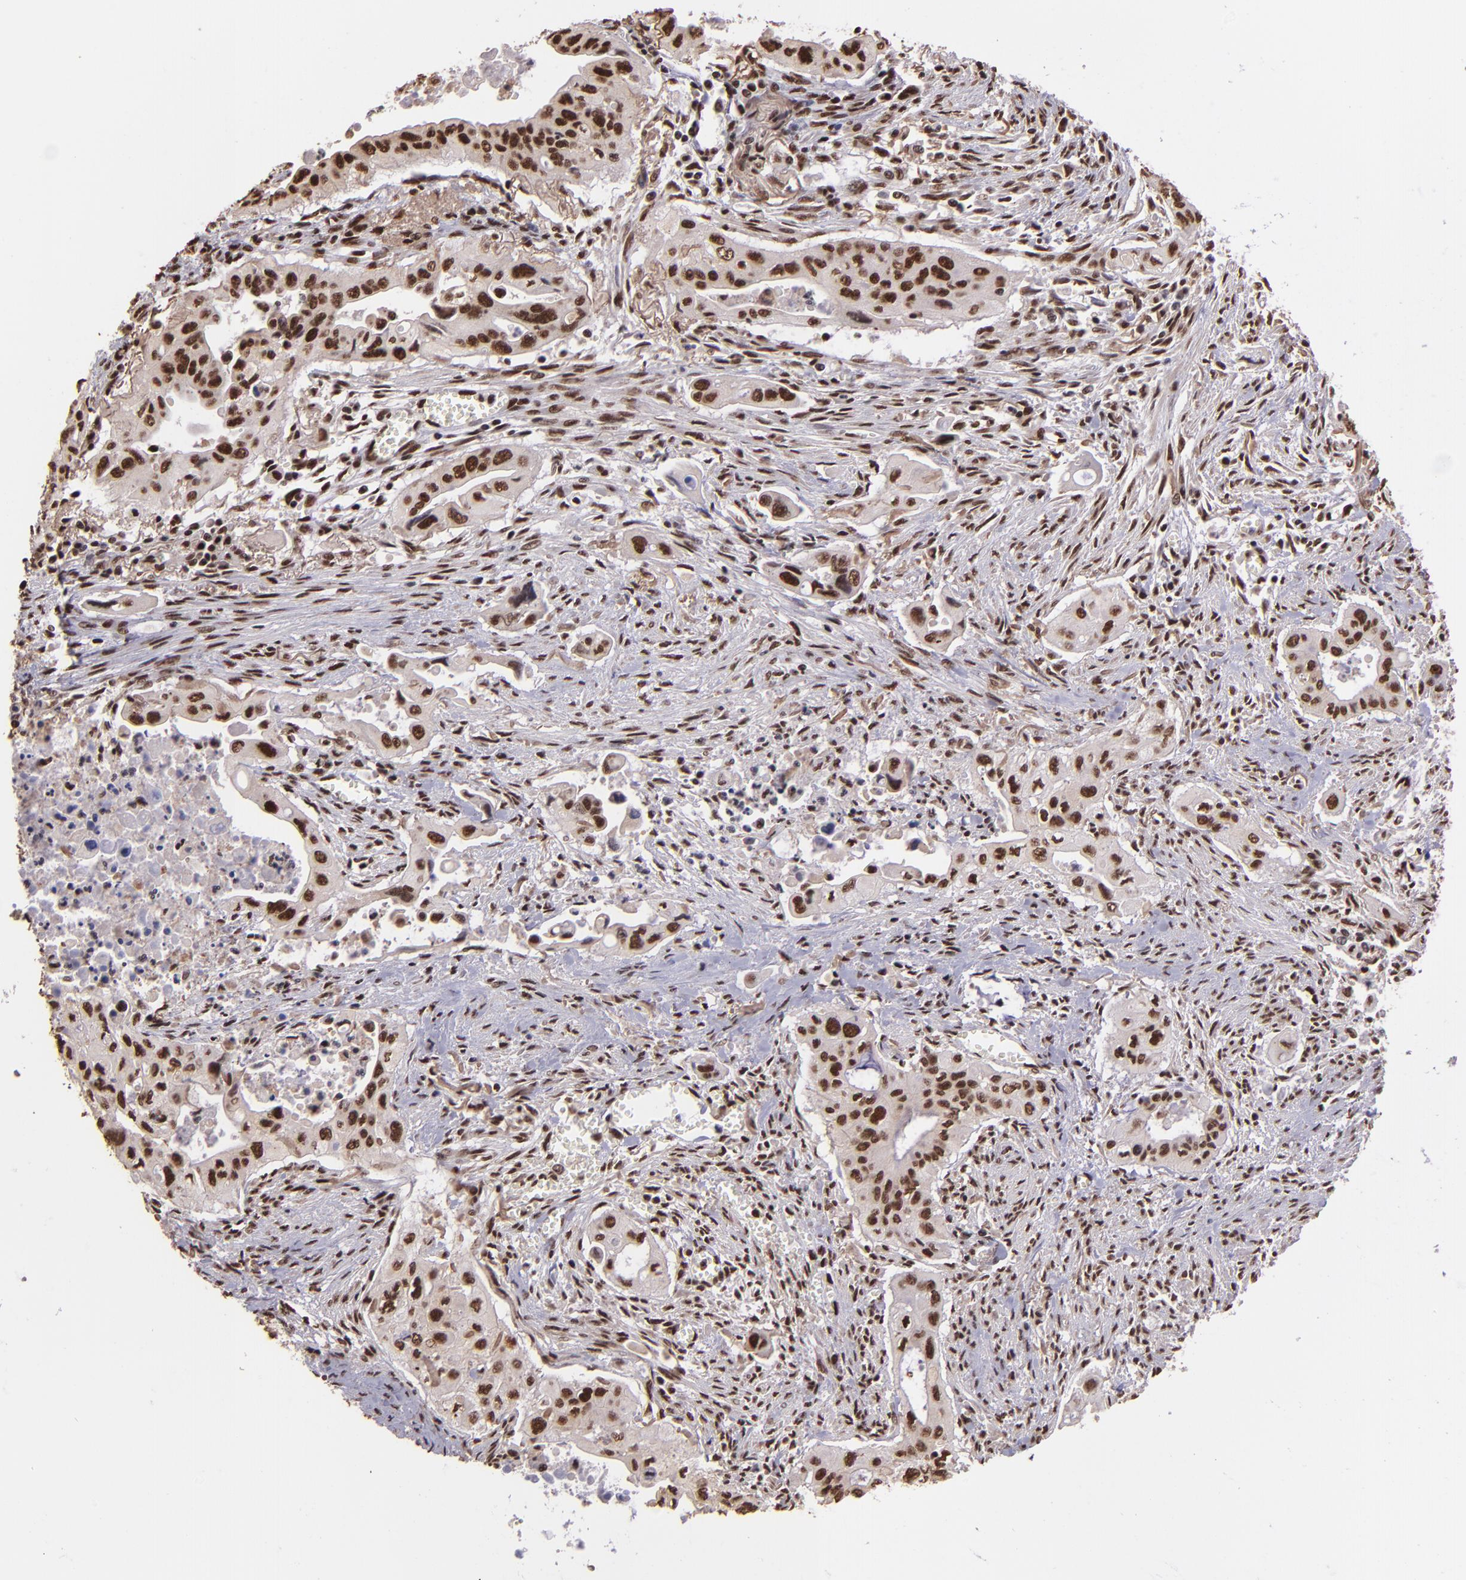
{"staining": {"intensity": "strong", "quantity": ">75%", "location": "nuclear"}, "tissue": "pancreatic cancer", "cell_type": "Tumor cells", "image_type": "cancer", "snomed": [{"axis": "morphology", "description": "Adenocarcinoma, NOS"}, {"axis": "topography", "description": "Pancreas"}], "caption": "Protein analysis of adenocarcinoma (pancreatic) tissue shows strong nuclear expression in about >75% of tumor cells.", "gene": "PQBP1", "patient": {"sex": "male", "age": 77}}